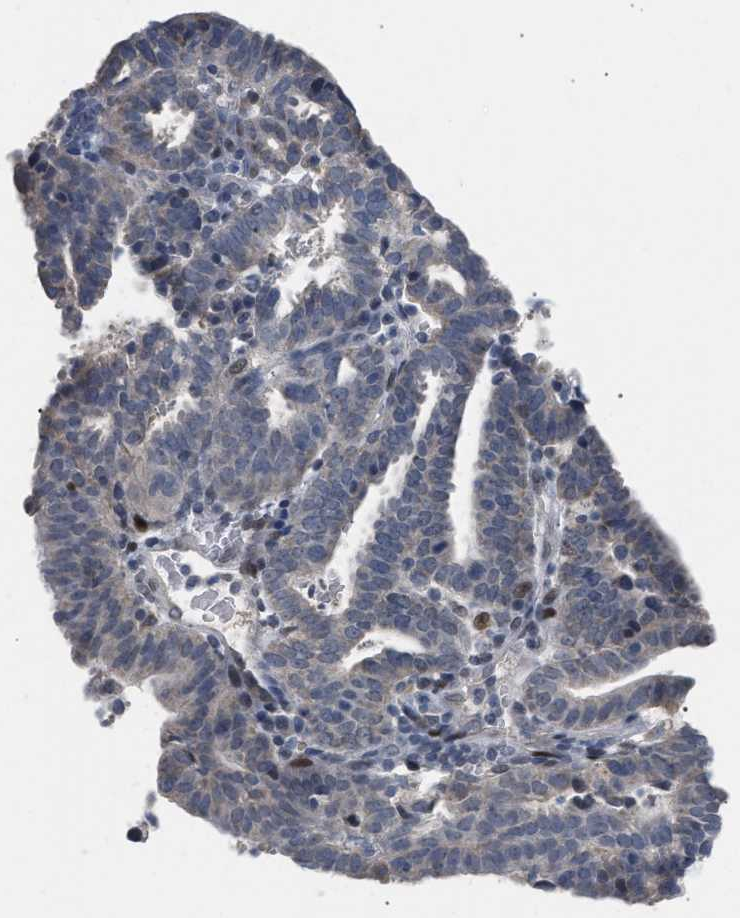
{"staining": {"intensity": "weak", "quantity": ">75%", "location": "cytoplasmic/membranous"}, "tissue": "endometrial cancer", "cell_type": "Tumor cells", "image_type": "cancer", "snomed": [{"axis": "morphology", "description": "Adenocarcinoma, NOS"}, {"axis": "topography", "description": "Uterus"}], "caption": "Protein staining reveals weak cytoplasmic/membranous staining in about >75% of tumor cells in endometrial cancer. Using DAB (3,3'-diaminobenzidine) (brown) and hematoxylin (blue) stains, captured at high magnification using brightfield microscopy.", "gene": "SETDB1", "patient": {"sex": "female", "age": 83}}